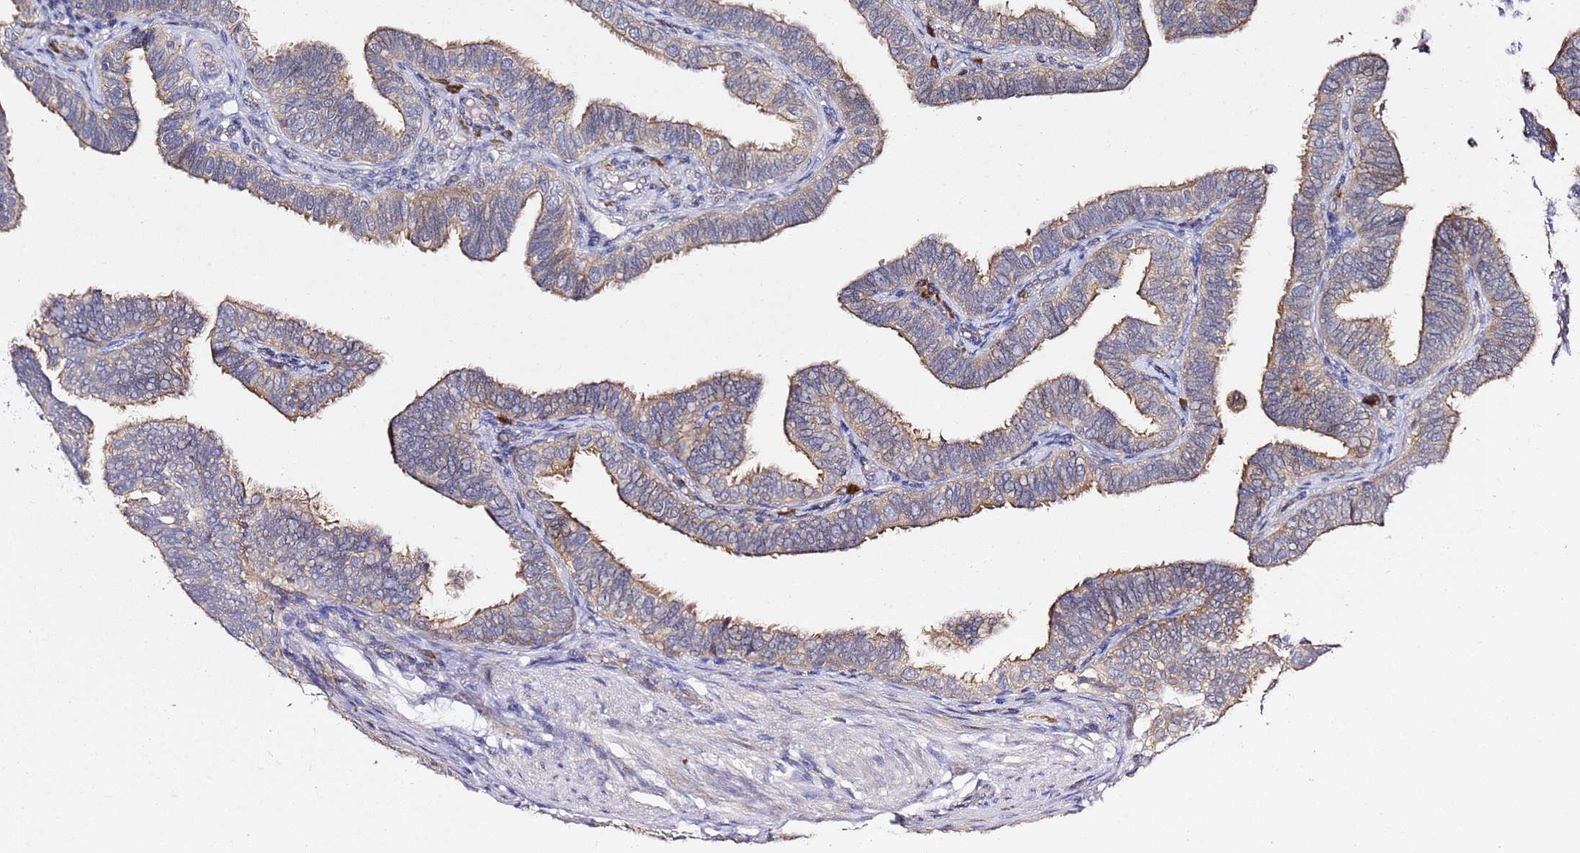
{"staining": {"intensity": "moderate", "quantity": "25%-75%", "location": "cytoplasmic/membranous"}, "tissue": "fallopian tube", "cell_type": "Glandular cells", "image_type": "normal", "snomed": [{"axis": "morphology", "description": "Normal tissue, NOS"}, {"axis": "topography", "description": "Fallopian tube"}], "caption": "Glandular cells demonstrate medium levels of moderate cytoplasmic/membranous expression in approximately 25%-75% of cells in unremarkable human fallopian tube. Nuclei are stained in blue.", "gene": "OSBPL2", "patient": {"sex": "female", "age": 39}}